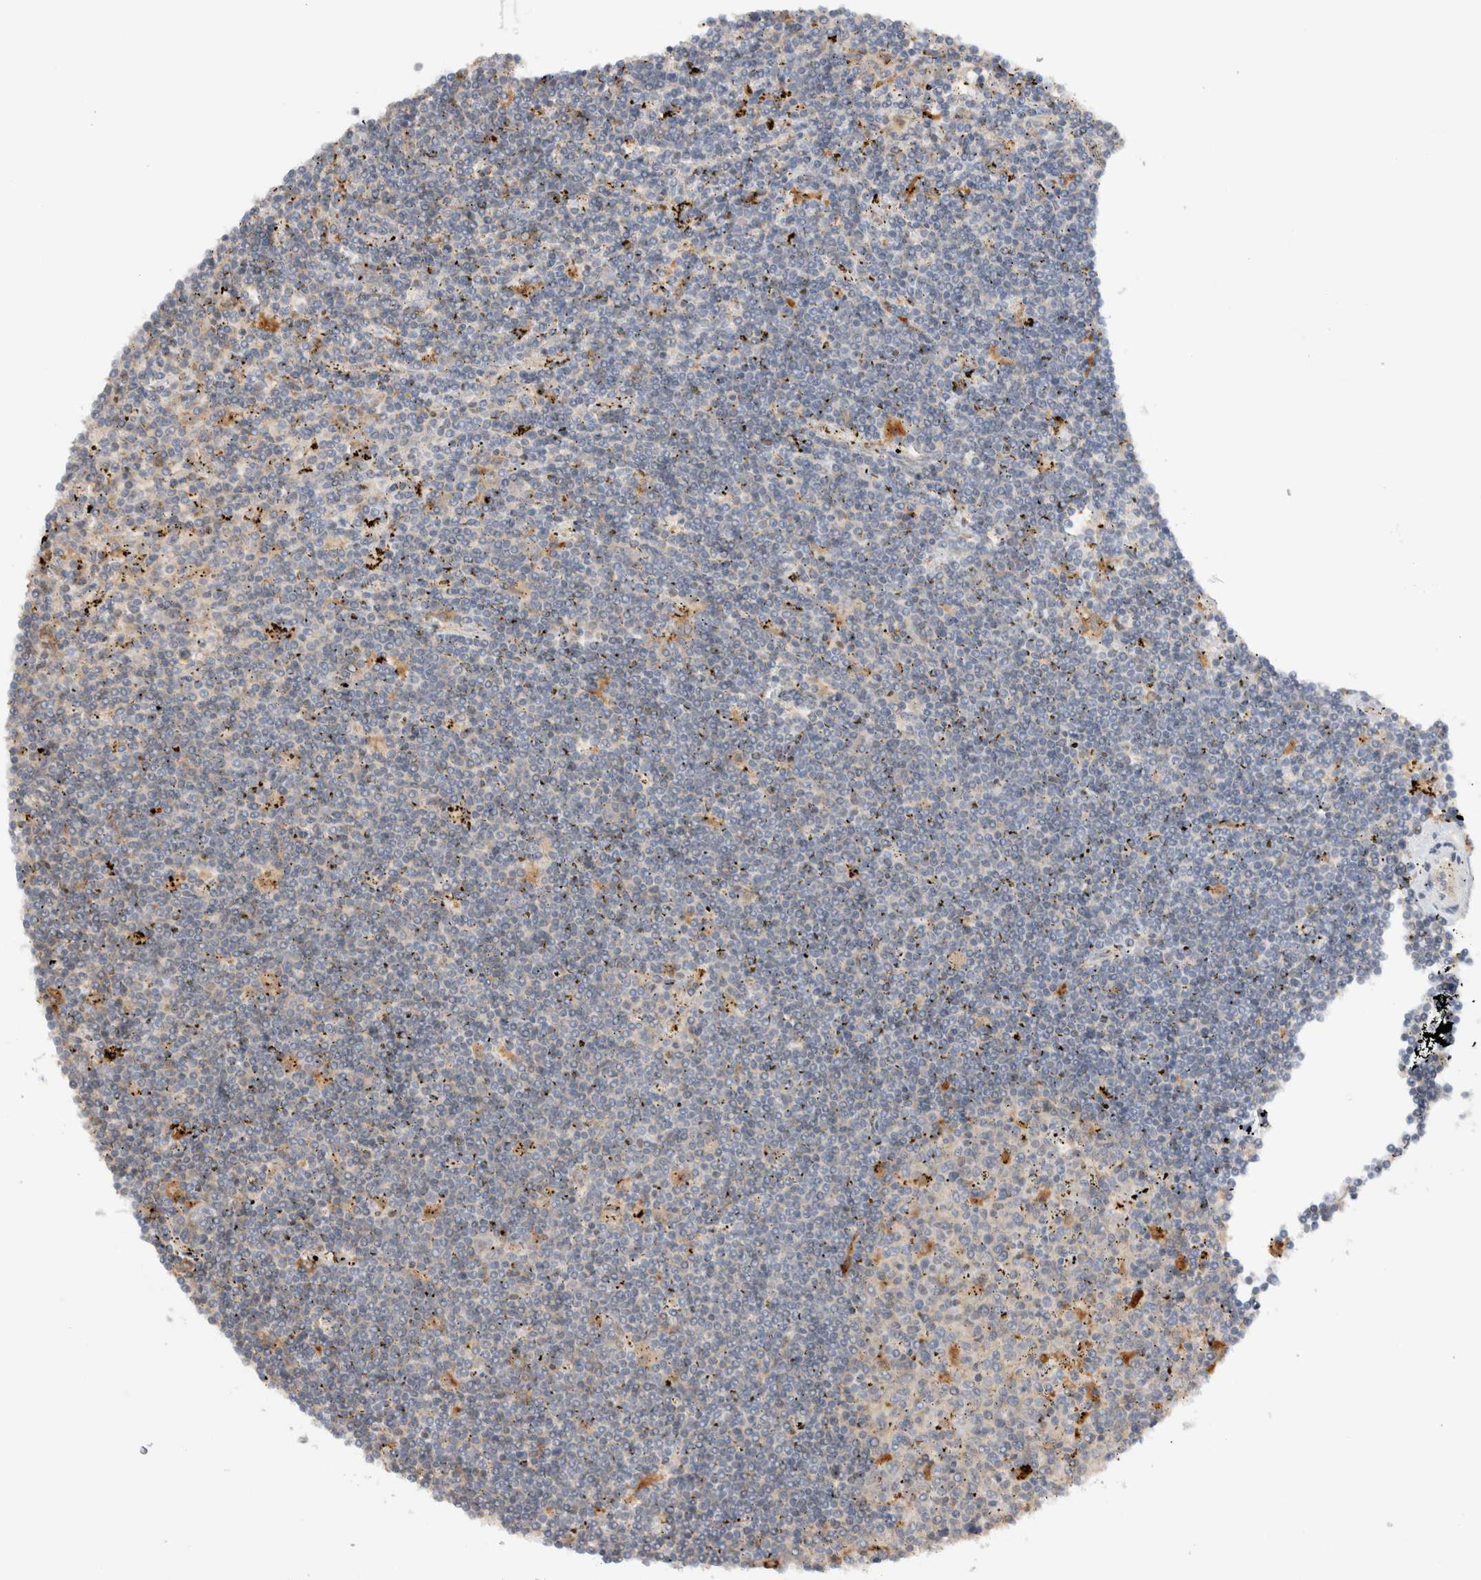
{"staining": {"intensity": "negative", "quantity": "none", "location": "none"}, "tissue": "lymphoma", "cell_type": "Tumor cells", "image_type": "cancer", "snomed": [{"axis": "morphology", "description": "Malignant lymphoma, non-Hodgkin's type, Low grade"}, {"axis": "topography", "description": "Spleen"}], "caption": "The image exhibits no significant staining in tumor cells of malignant lymphoma, non-Hodgkin's type (low-grade).", "gene": "GNS", "patient": {"sex": "male", "age": 76}}